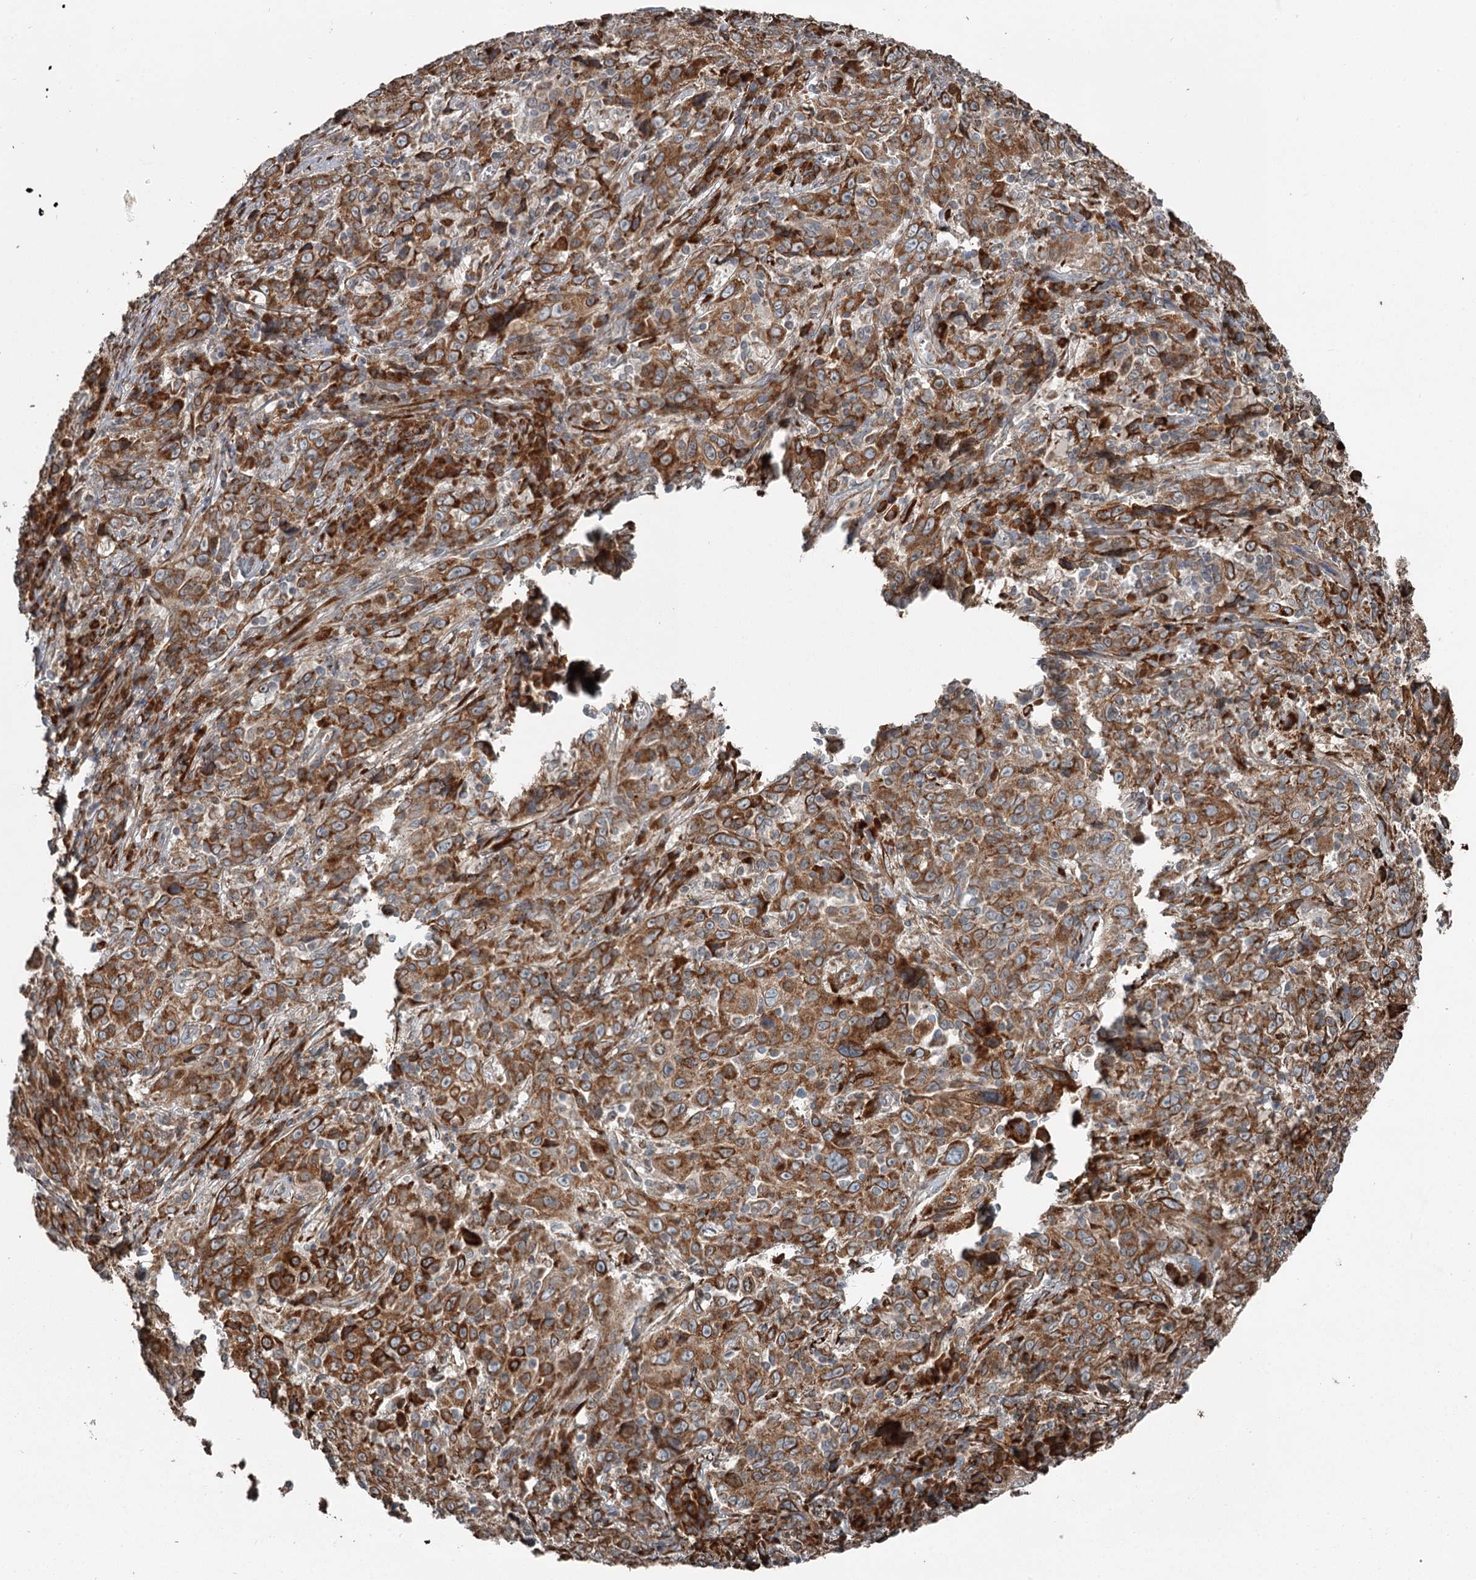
{"staining": {"intensity": "moderate", "quantity": ">75%", "location": "cytoplasmic/membranous"}, "tissue": "cervical cancer", "cell_type": "Tumor cells", "image_type": "cancer", "snomed": [{"axis": "morphology", "description": "Squamous cell carcinoma, NOS"}, {"axis": "topography", "description": "Cervix"}], "caption": "Immunohistochemistry (DAB) staining of cervical squamous cell carcinoma reveals moderate cytoplasmic/membranous protein staining in about >75% of tumor cells. (DAB IHC with brightfield microscopy, high magnification).", "gene": "RASSF8", "patient": {"sex": "female", "age": 46}}